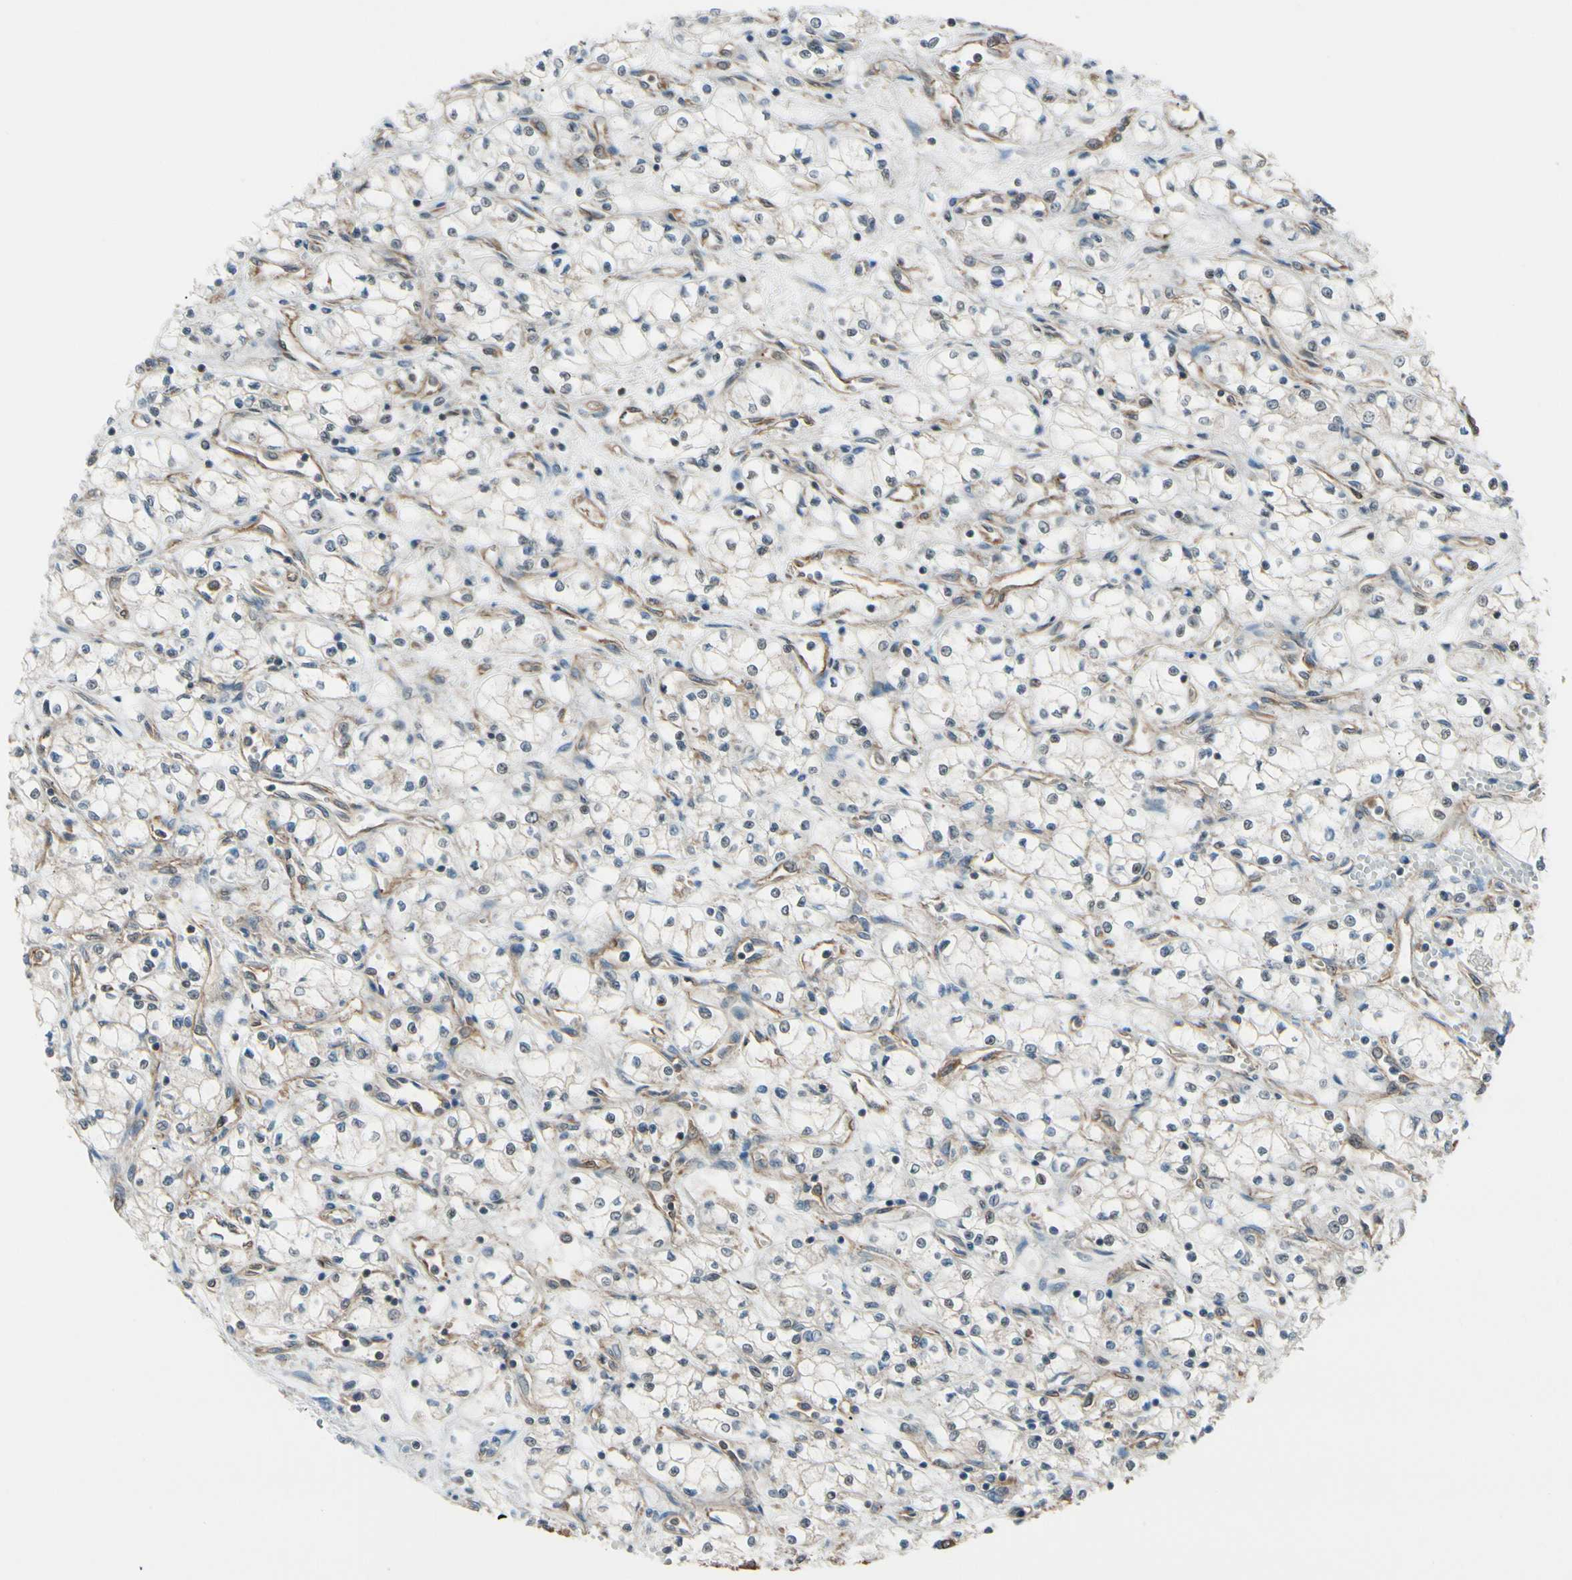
{"staining": {"intensity": "weak", "quantity": "<25%", "location": "cytoplasmic/membranous"}, "tissue": "renal cancer", "cell_type": "Tumor cells", "image_type": "cancer", "snomed": [{"axis": "morphology", "description": "Normal tissue, NOS"}, {"axis": "morphology", "description": "Adenocarcinoma, NOS"}, {"axis": "topography", "description": "Kidney"}], "caption": "High power microscopy histopathology image of an immunohistochemistry photomicrograph of renal adenocarcinoma, revealing no significant positivity in tumor cells. (DAB immunohistochemistry, high magnification).", "gene": "EPS15", "patient": {"sex": "male", "age": 59}}